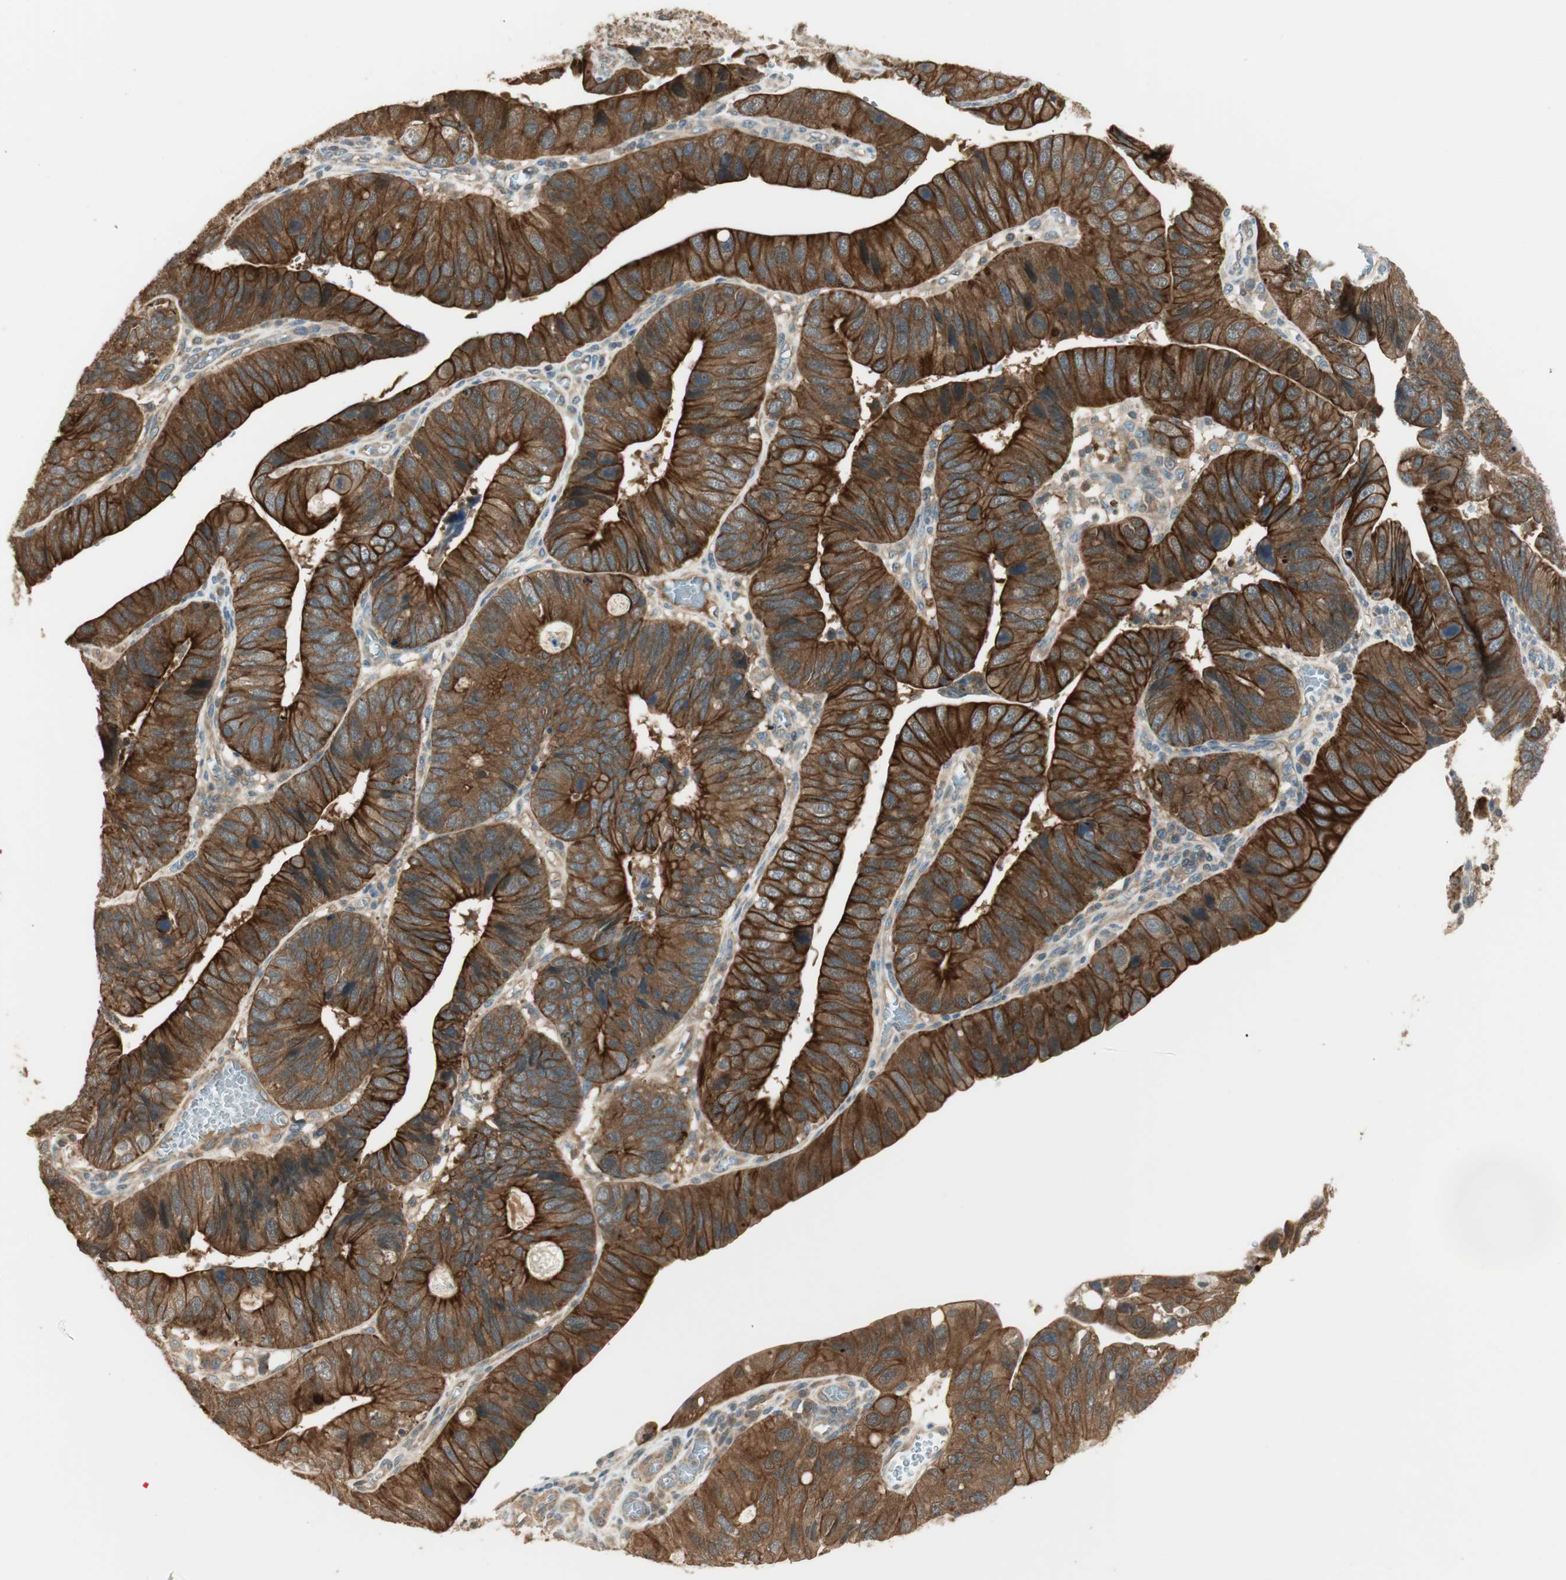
{"staining": {"intensity": "strong", "quantity": ">75%", "location": "cytoplasmic/membranous"}, "tissue": "stomach cancer", "cell_type": "Tumor cells", "image_type": "cancer", "snomed": [{"axis": "morphology", "description": "Adenocarcinoma, NOS"}, {"axis": "topography", "description": "Stomach"}], "caption": "Immunohistochemistry (IHC) (DAB (3,3'-diaminobenzidine)) staining of stomach cancer (adenocarcinoma) displays strong cytoplasmic/membranous protein expression in about >75% of tumor cells.", "gene": "PFDN5", "patient": {"sex": "male", "age": 59}}